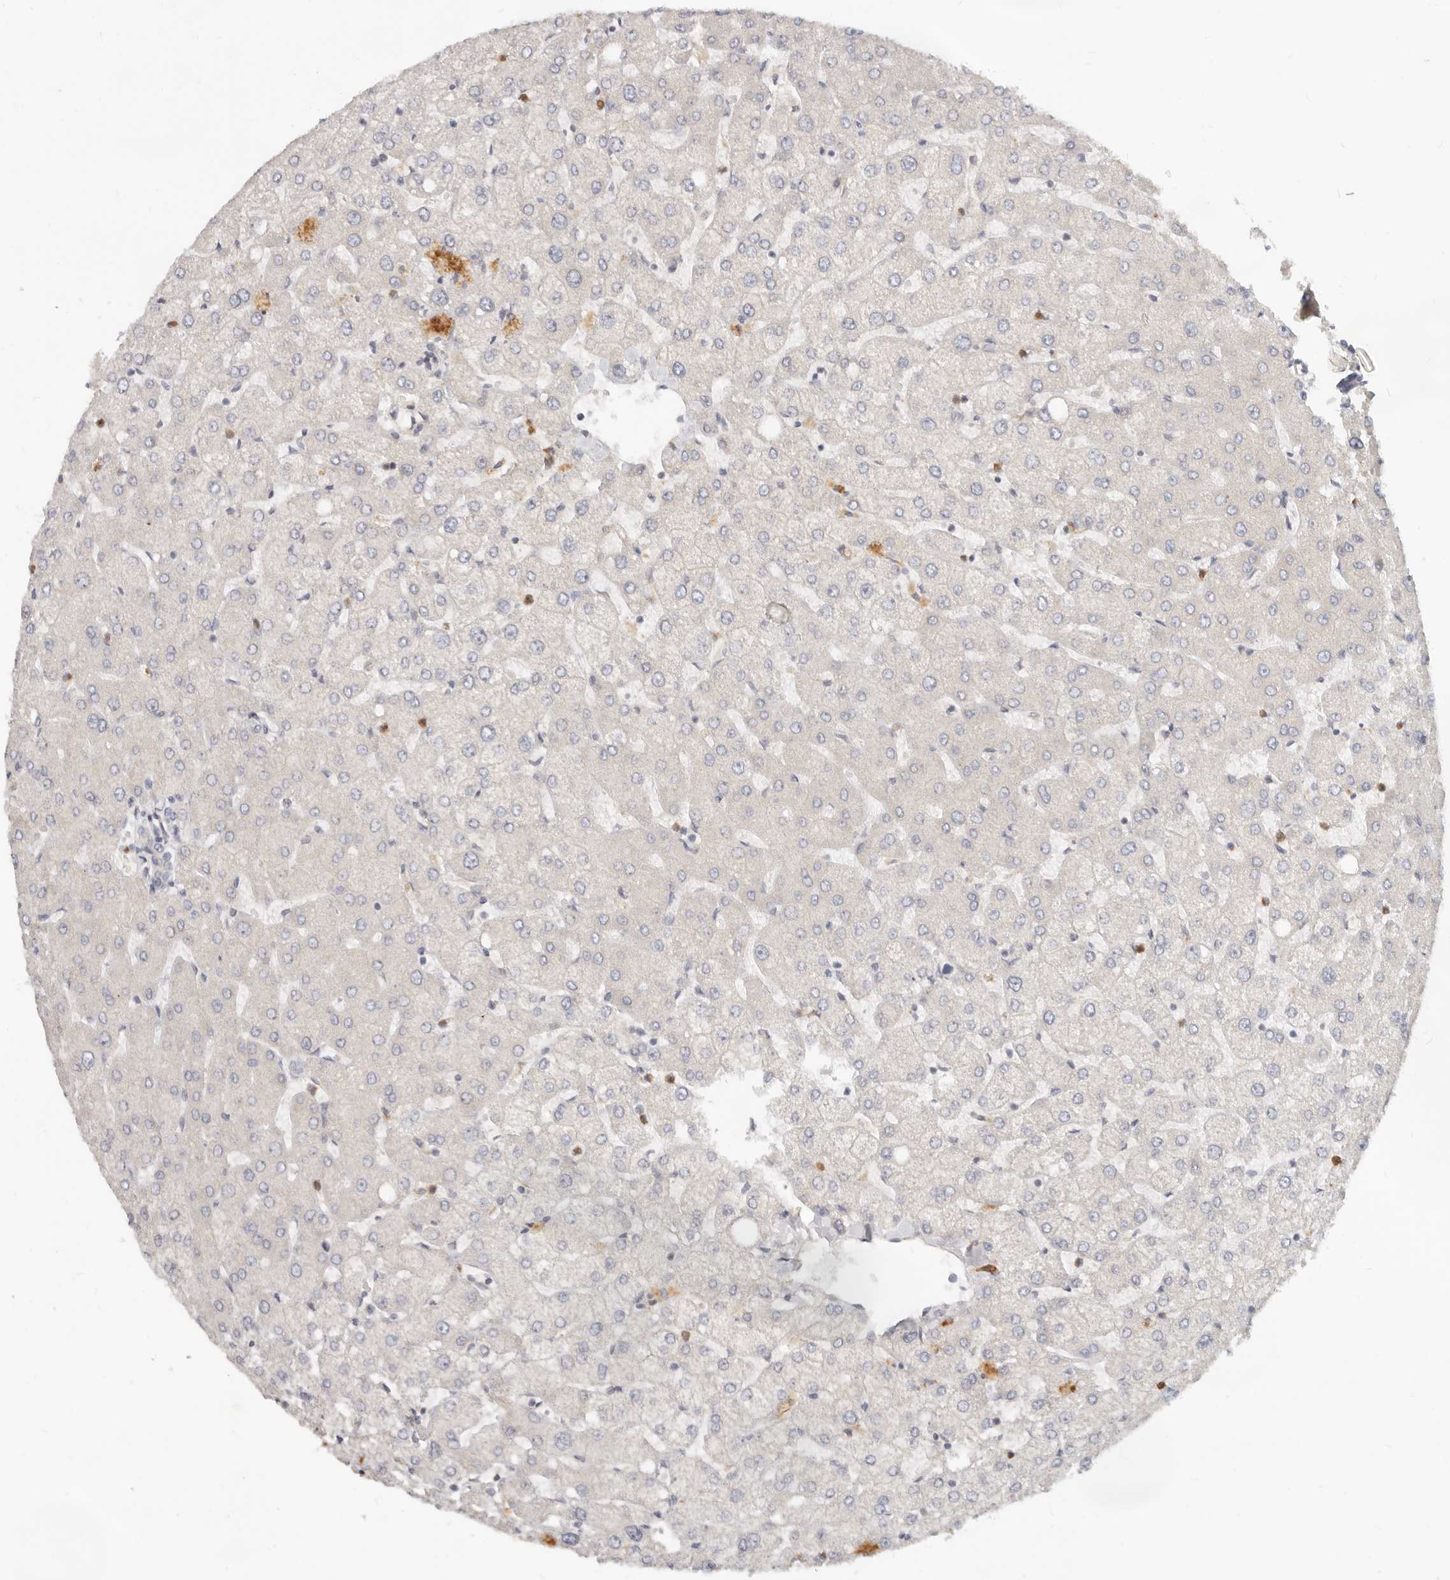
{"staining": {"intensity": "negative", "quantity": "none", "location": "none"}, "tissue": "liver", "cell_type": "Cholangiocytes", "image_type": "normal", "snomed": [{"axis": "morphology", "description": "Normal tissue, NOS"}, {"axis": "topography", "description": "Liver"}], "caption": "A high-resolution image shows immunohistochemistry staining of normal liver, which demonstrates no significant staining in cholangiocytes. (Immunohistochemistry (ihc), brightfield microscopy, high magnification).", "gene": "USP49", "patient": {"sex": "female", "age": 54}}